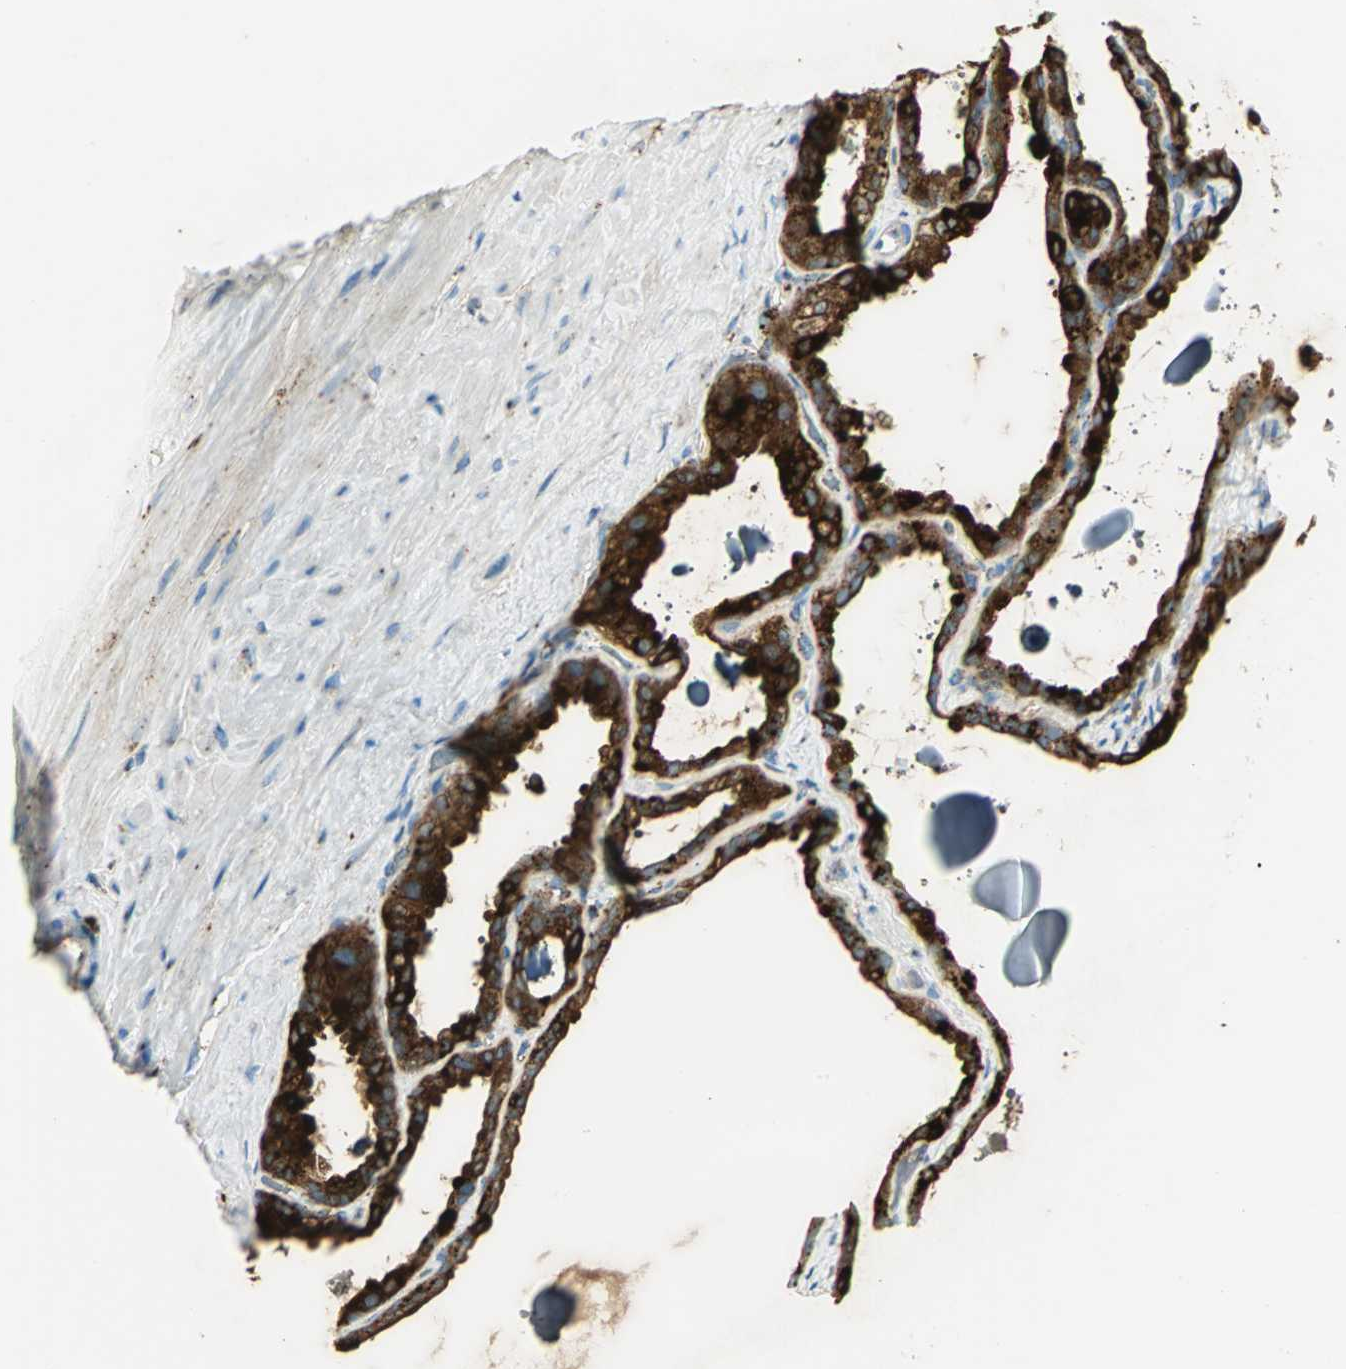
{"staining": {"intensity": "strong", "quantity": ">75%", "location": "cytoplasmic/membranous"}, "tissue": "seminal vesicle", "cell_type": "Glandular cells", "image_type": "normal", "snomed": [{"axis": "morphology", "description": "Normal tissue, NOS"}, {"axis": "morphology", "description": "Inflammation, NOS"}, {"axis": "topography", "description": "Urinary bladder"}, {"axis": "topography", "description": "Prostate"}, {"axis": "topography", "description": "Seminal veicle"}], "caption": "High-magnification brightfield microscopy of unremarkable seminal vesicle stained with DAB (3,3'-diaminobenzidine) (brown) and counterstained with hematoxylin (blue). glandular cells exhibit strong cytoplasmic/membranous expression is seen in approximately>75% of cells.", "gene": "ARSA", "patient": {"sex": "male", "age": 82}}